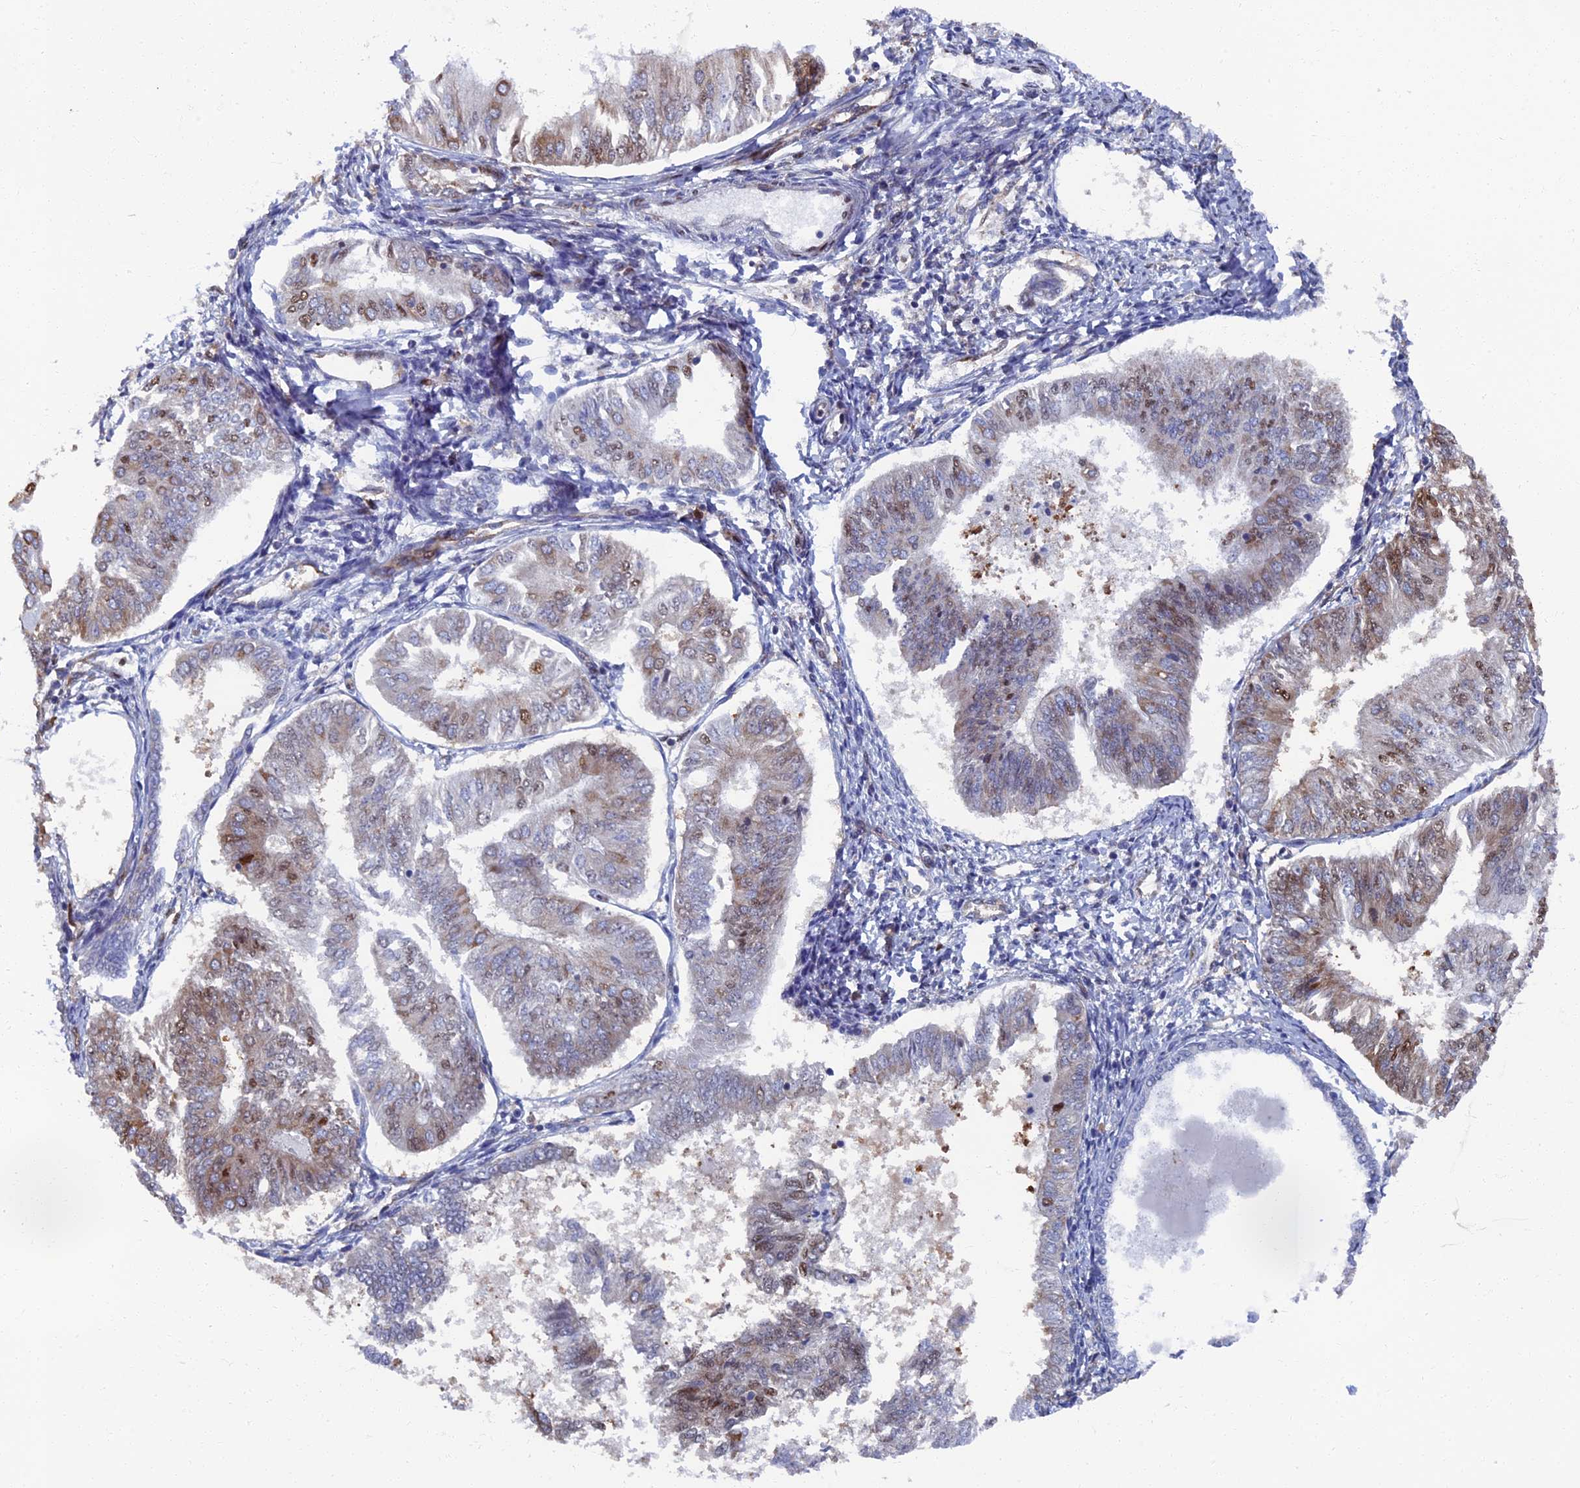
{"staining": {"intensity": "moderate", "quantity": "<25%", "location": "cytoplasmic/membranous,nuclear"}, "tissue": "endometrial cancer", "cell_type": "Tumor cells", "image_type": "cancer", "snomed": [{"axis": "morphology", "description": "Adenocarcinoma, NOS"}, {"axis": "topography", "description": "Endometrium"}], "caption": "The immunohistochemical stain highlights moderate cytoplasmic/membranous and nuclear positivity in tumor cells of adenocarcinoma (endometrial) tissue. (DAB (3,3'-diaminobenzidine) IHC, brown staining for protein, blue staining for nuclei).", "gene": "YBX1", "patient": {"sex": "female", "age": 58}}